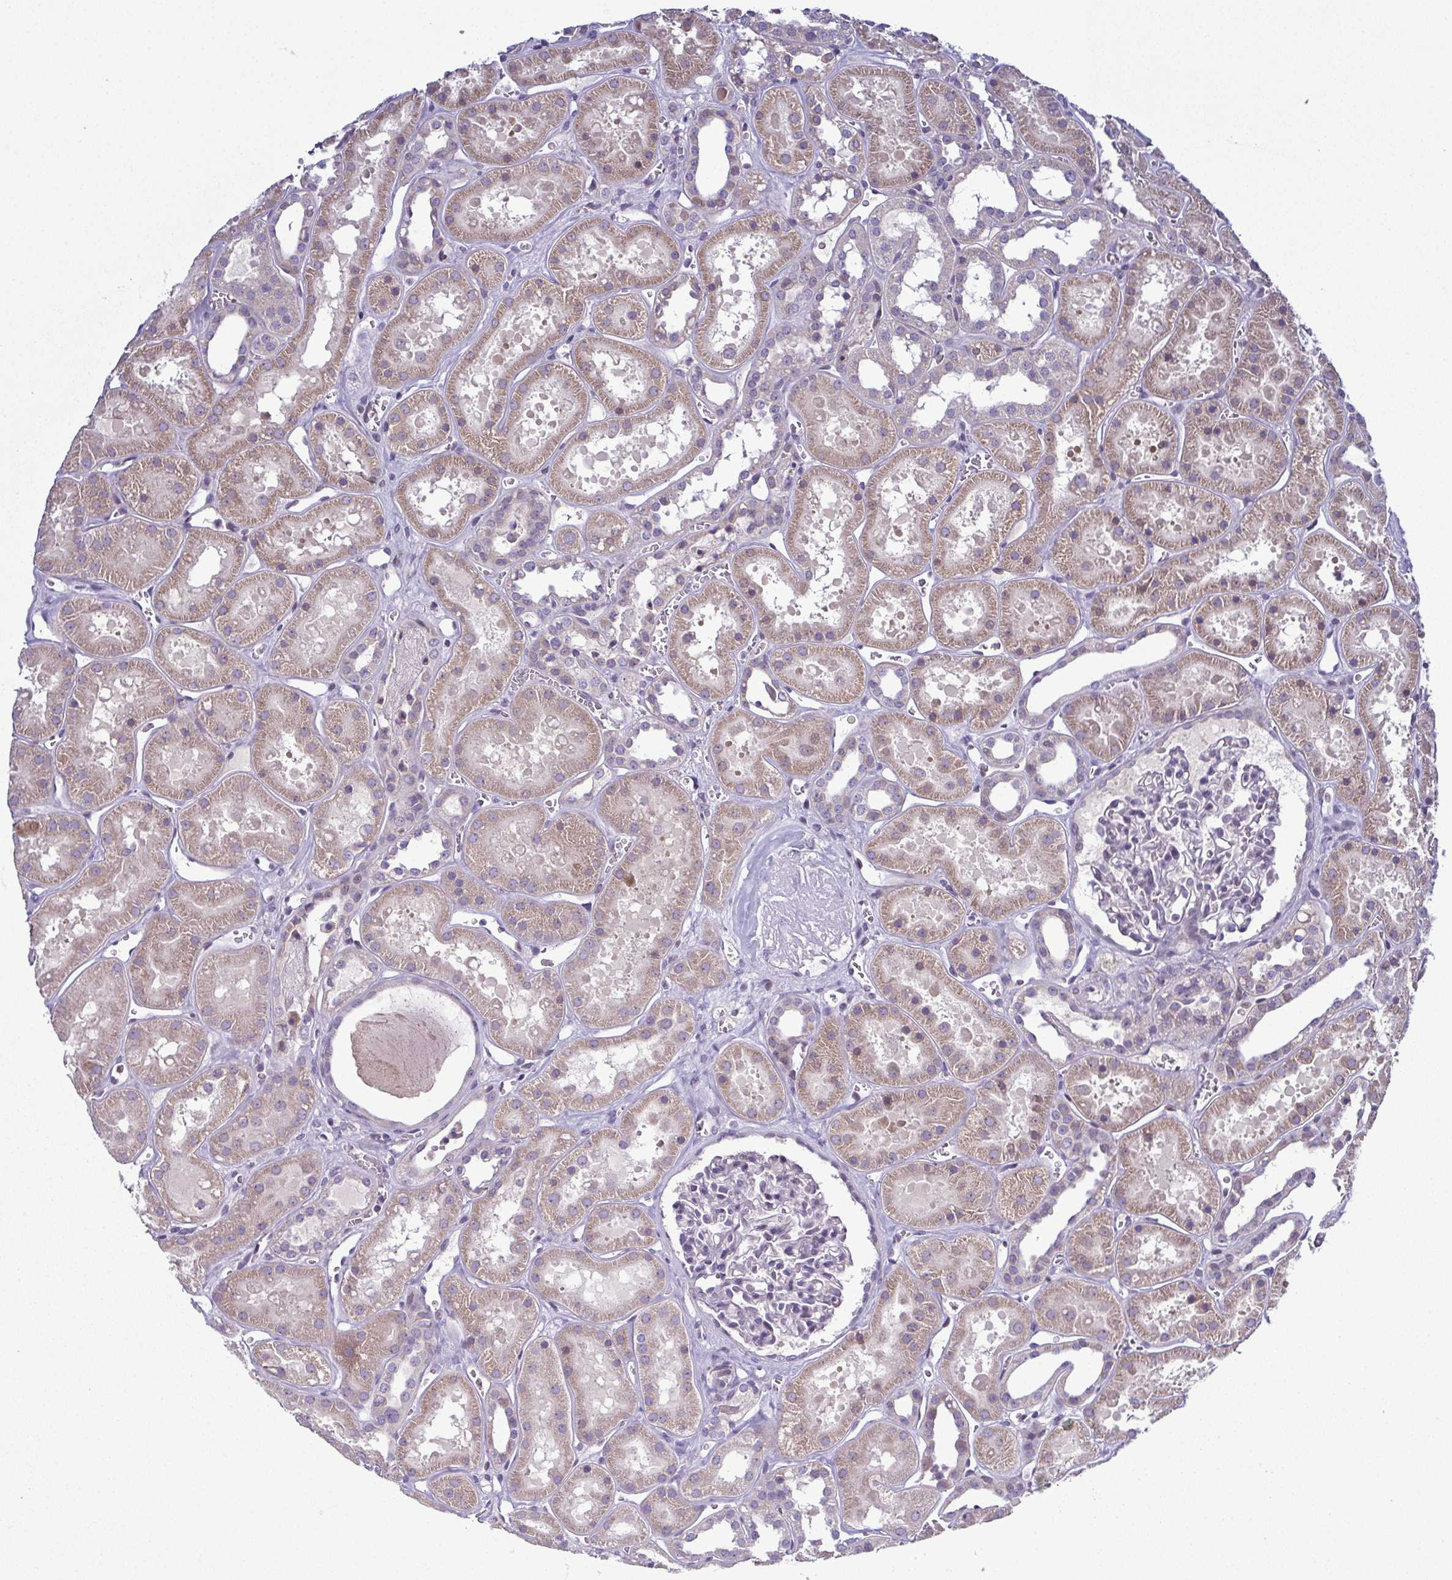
{"staining": {"intensity": "negative", "quantity": "none", "location": "none"}, "tissue": "kidney", "cell_type": "Cells in glomeruli", "image_type": "normal", "snomed": [{"axis": "morphology", "description": "Normal tissue, NOS"}, {"axis": "topography", "description": "Kidney"}], "caption": "This is an immunohistochemistry (IHC) image of unremarkable kidney. There is no positivity in cells in glomeruli.", "gene": "ODF1", "patient": {"sex": "female", "age": 41}}